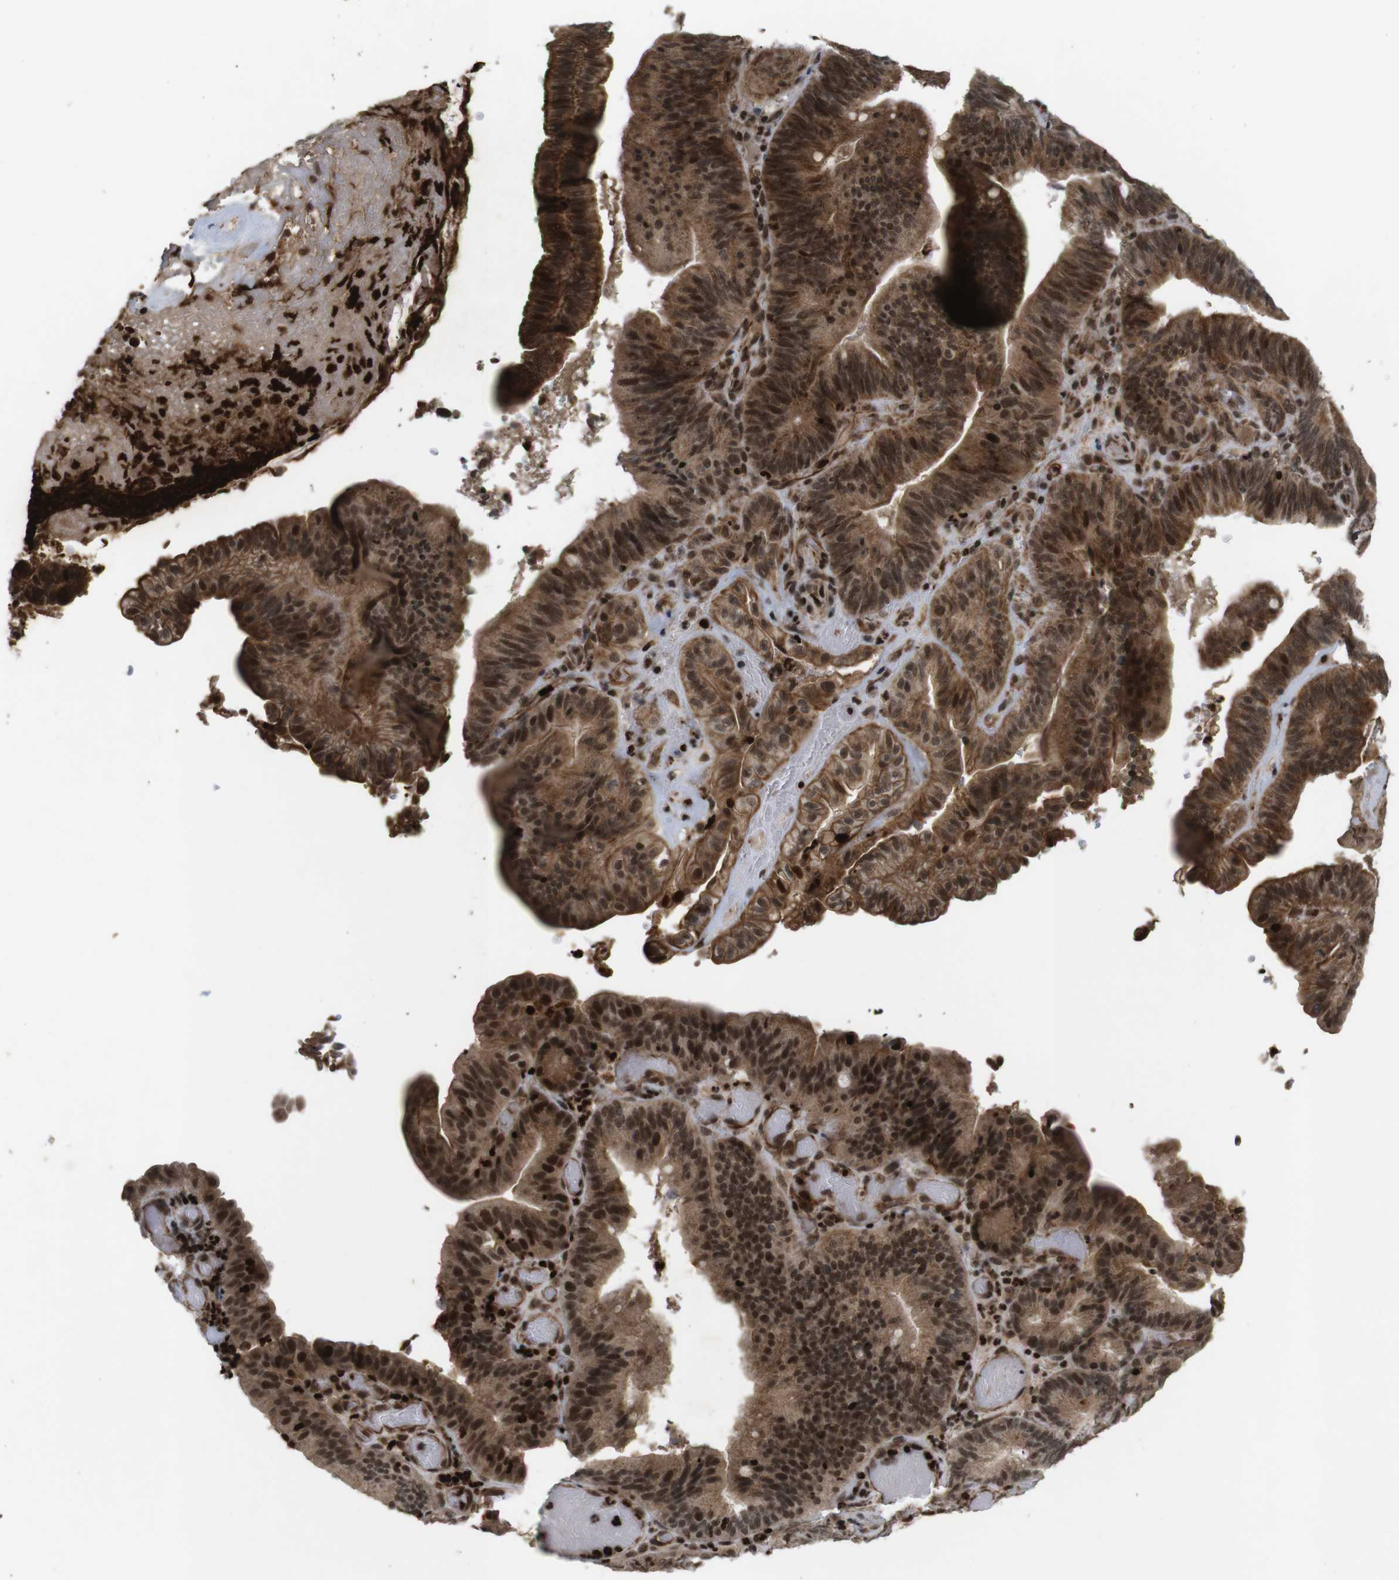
{"staining": {"intensity": "strong", "quantity": ">75%", "location": "cytoplasmic/membranous,nuclear"}, "tissue": "pancreatic cancer", "cell_type": "Tumor cells", "image_type": "cancer", "snomed": [{"axis": "morphology", "description": "Adenocarcinoma, NOS"}, {"axis": "topography", "description": "Pancreas"}], "caption": "Immunohistochemistry histopathology image of pancreatic cancer stained for a protein (brown), which reveals high levels of strong cytoplasmic/membranous and nuclear staining in approximately >75% of tumor cells.", "gene": "SP2", "patient": {"sex": "male", "age": 82}}